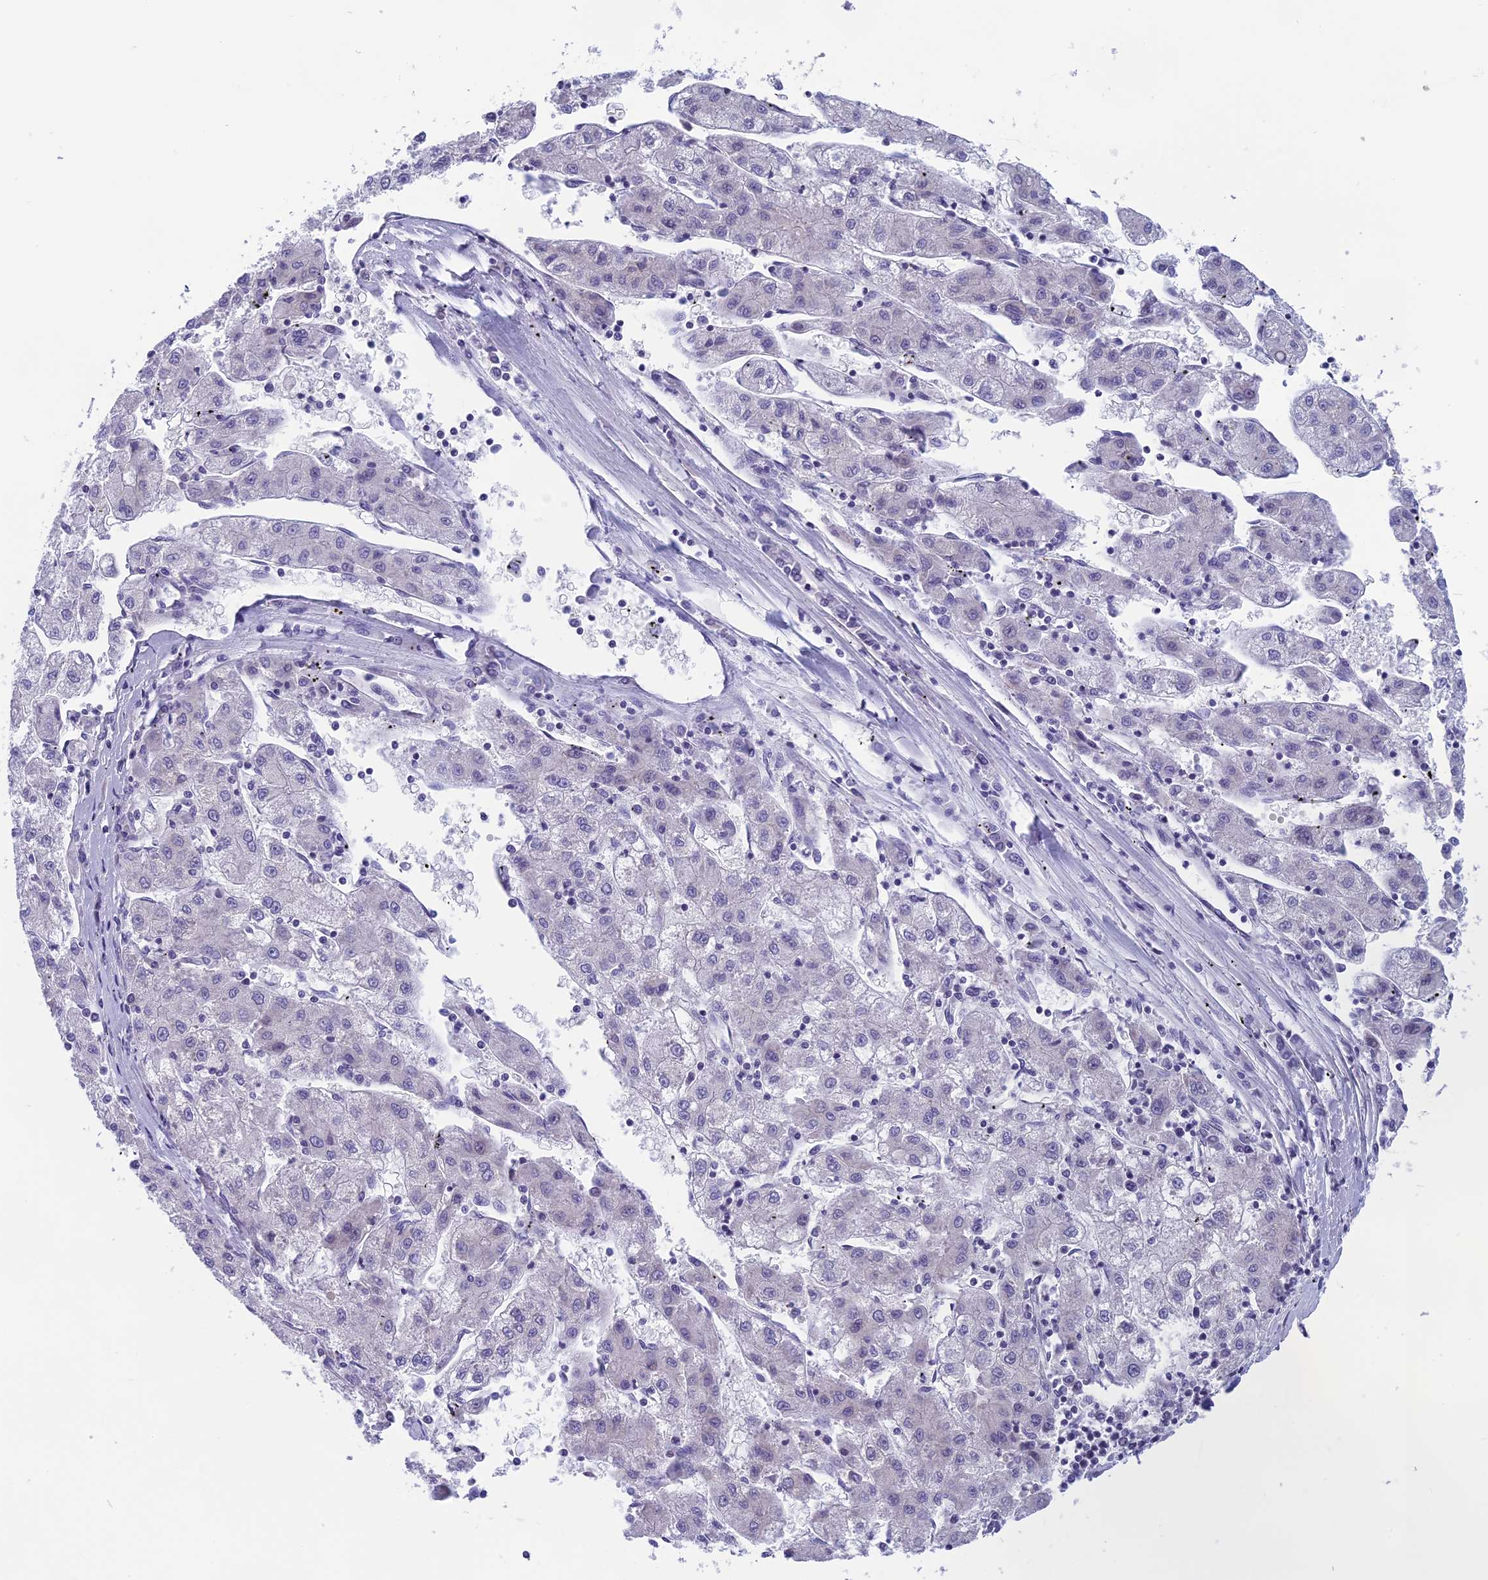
{"staining": {"intensity": "negative", "quantity": "none", "location": "none"}, "tissue": "liver cancer", "cell_type": "Tumor cells", "image_type": "cancer", "snomed": [{"axis": "morphology", "description": "Carcinoma, Hepatocellular, NOS"}, {"axis": "topography", "description": "Liver"}], "caption": "This is a photomicrograph of IHC staining of liver cancer, which shows no expression in tumor cells. (DAB (3,3'-diaminobenzidine) immunohistochemistry (IHC), high magnification).", "gene": "ARHGEF37", "patient": {"sex": "male", "age": 72}}